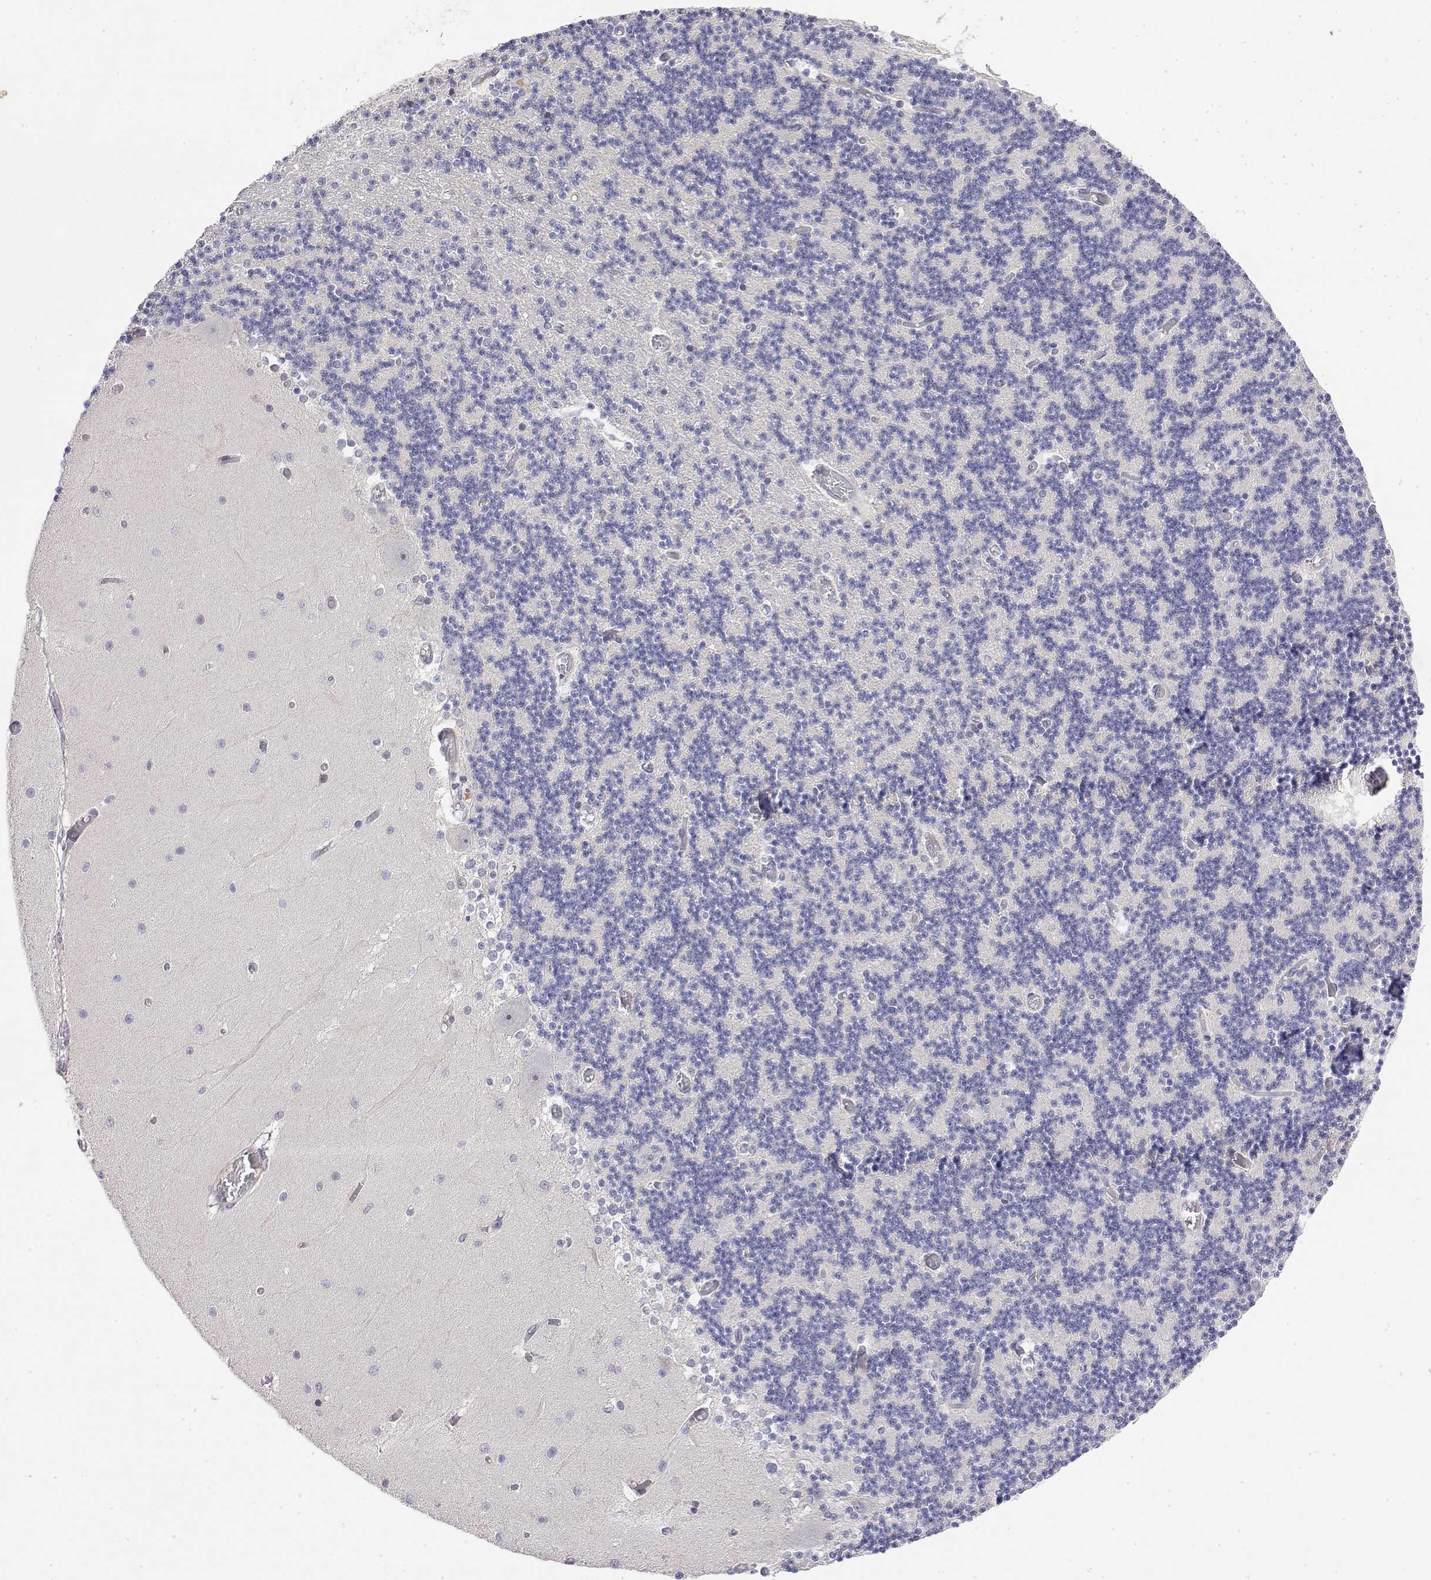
{"staining": {"intensity": "negative", "quantity": "none", "location": "none"}, "tissue": "cerebellum", "cell_type": "Cells in granular layer", "image_type": "normal", "snomed": [{"axis": "morphology", "description": "Normal tissue, NOS"}, {"axis": "topography", "description": "Cerebellum"}], "caption": "Human cerebellum stained for a protein using immunohistochemistry demonstrates no positivity in cells in granular layer.", "gene": "IGFBP4", "patient": {"sex": "female", "age": 28}}